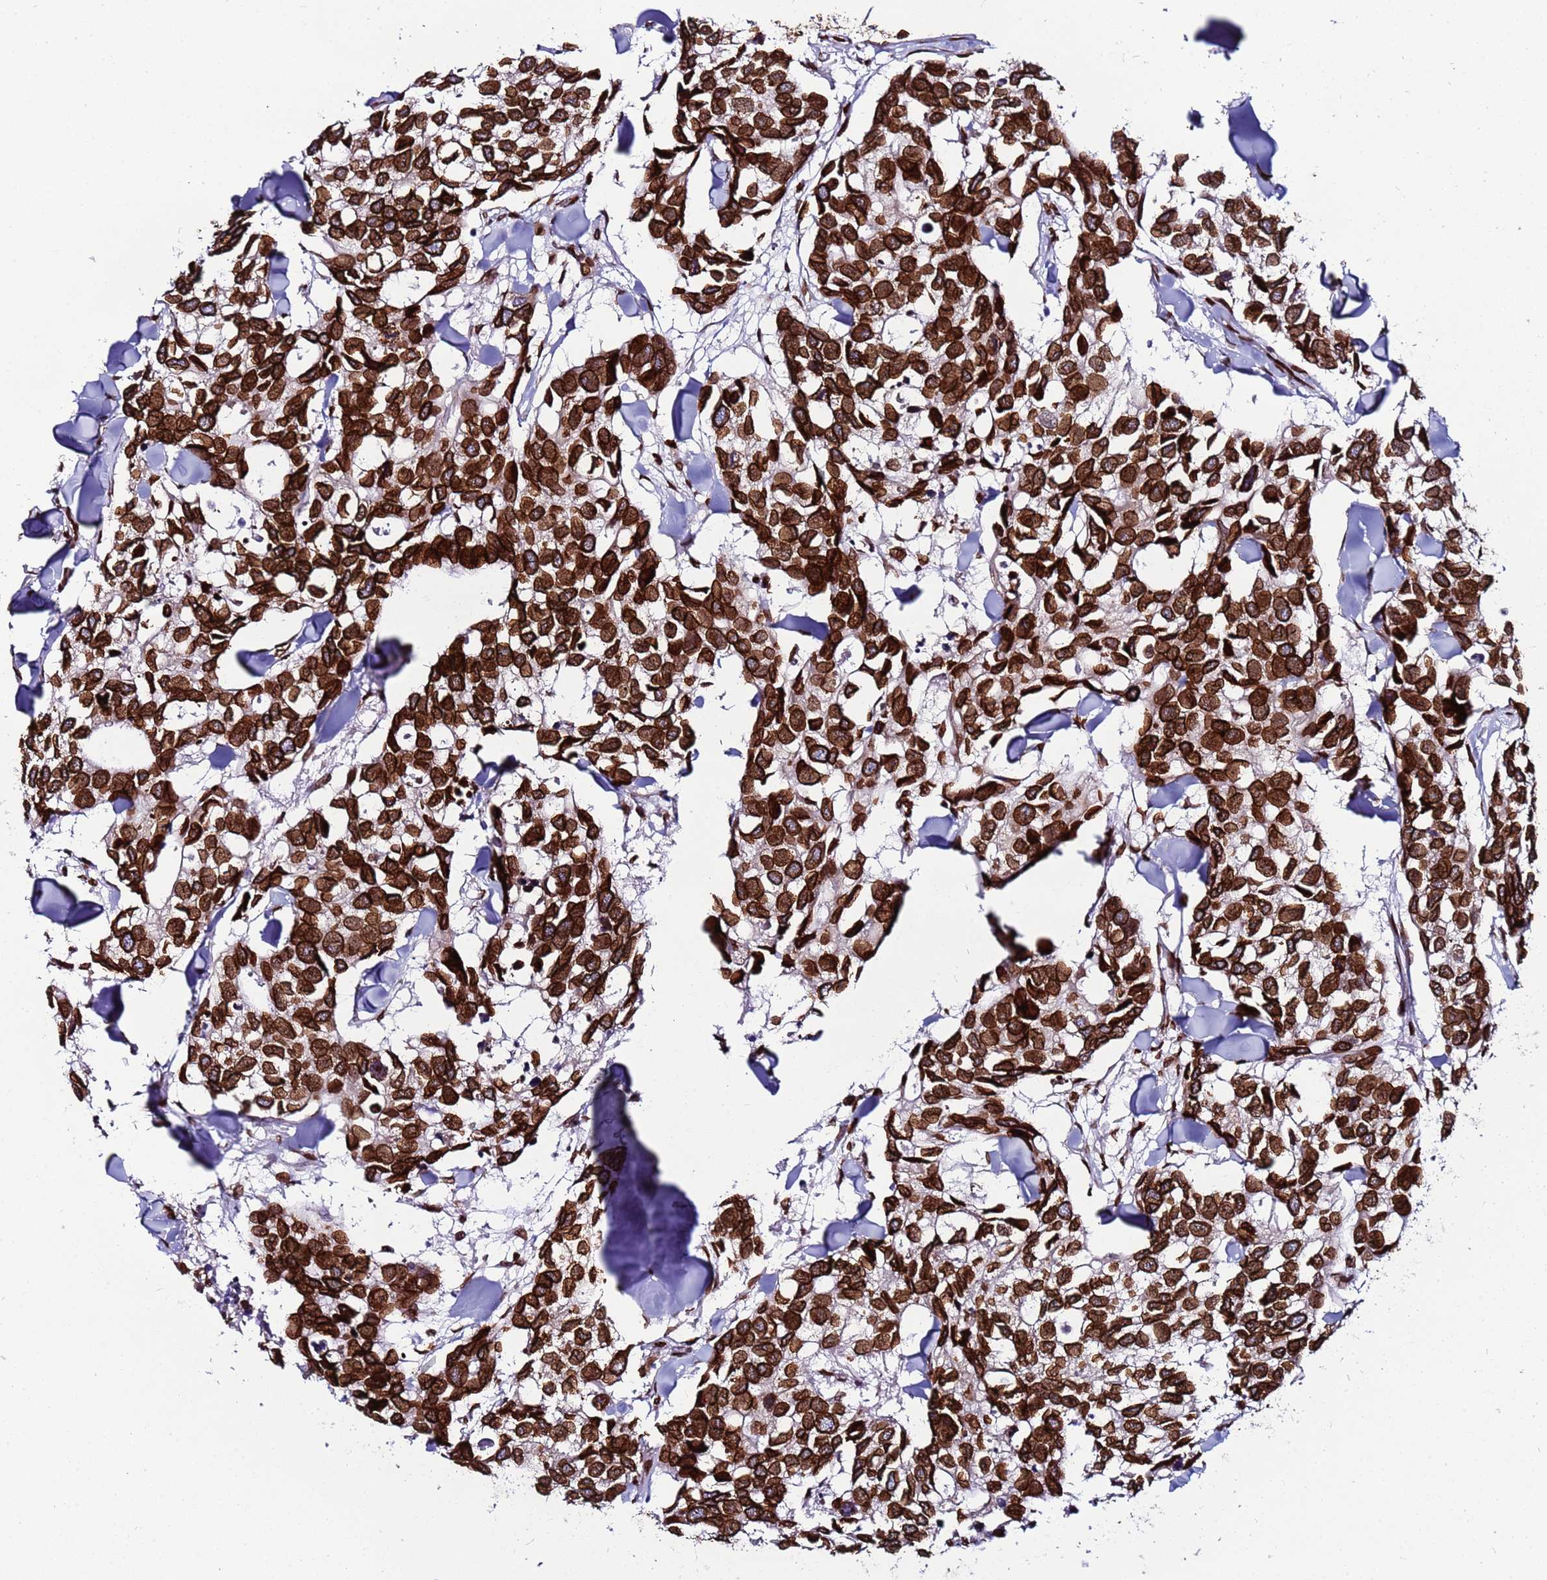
{"staining": {"intensity": "strong", "quantity": ">75%", "location": "cytoplasmic/membranous,nuclear"}, "tissue": "breast cancer", "cell_type": "Tumor cells", "image_type": "cancer", "snomed": [{"axis": "morphology", "description": "Duct carcinoma"}, {"axis": "topography", "description": "Breast"}], "caption": "The micrograph exhibits staining of breast cancer (intraductal carcinoma), revealing strong cytoplasmic/membranous and nuclear protein staining (brown color) within tumor cells.", "gene": "TOR1AIP1", "patient": {"sex": "female", "age": 83}}